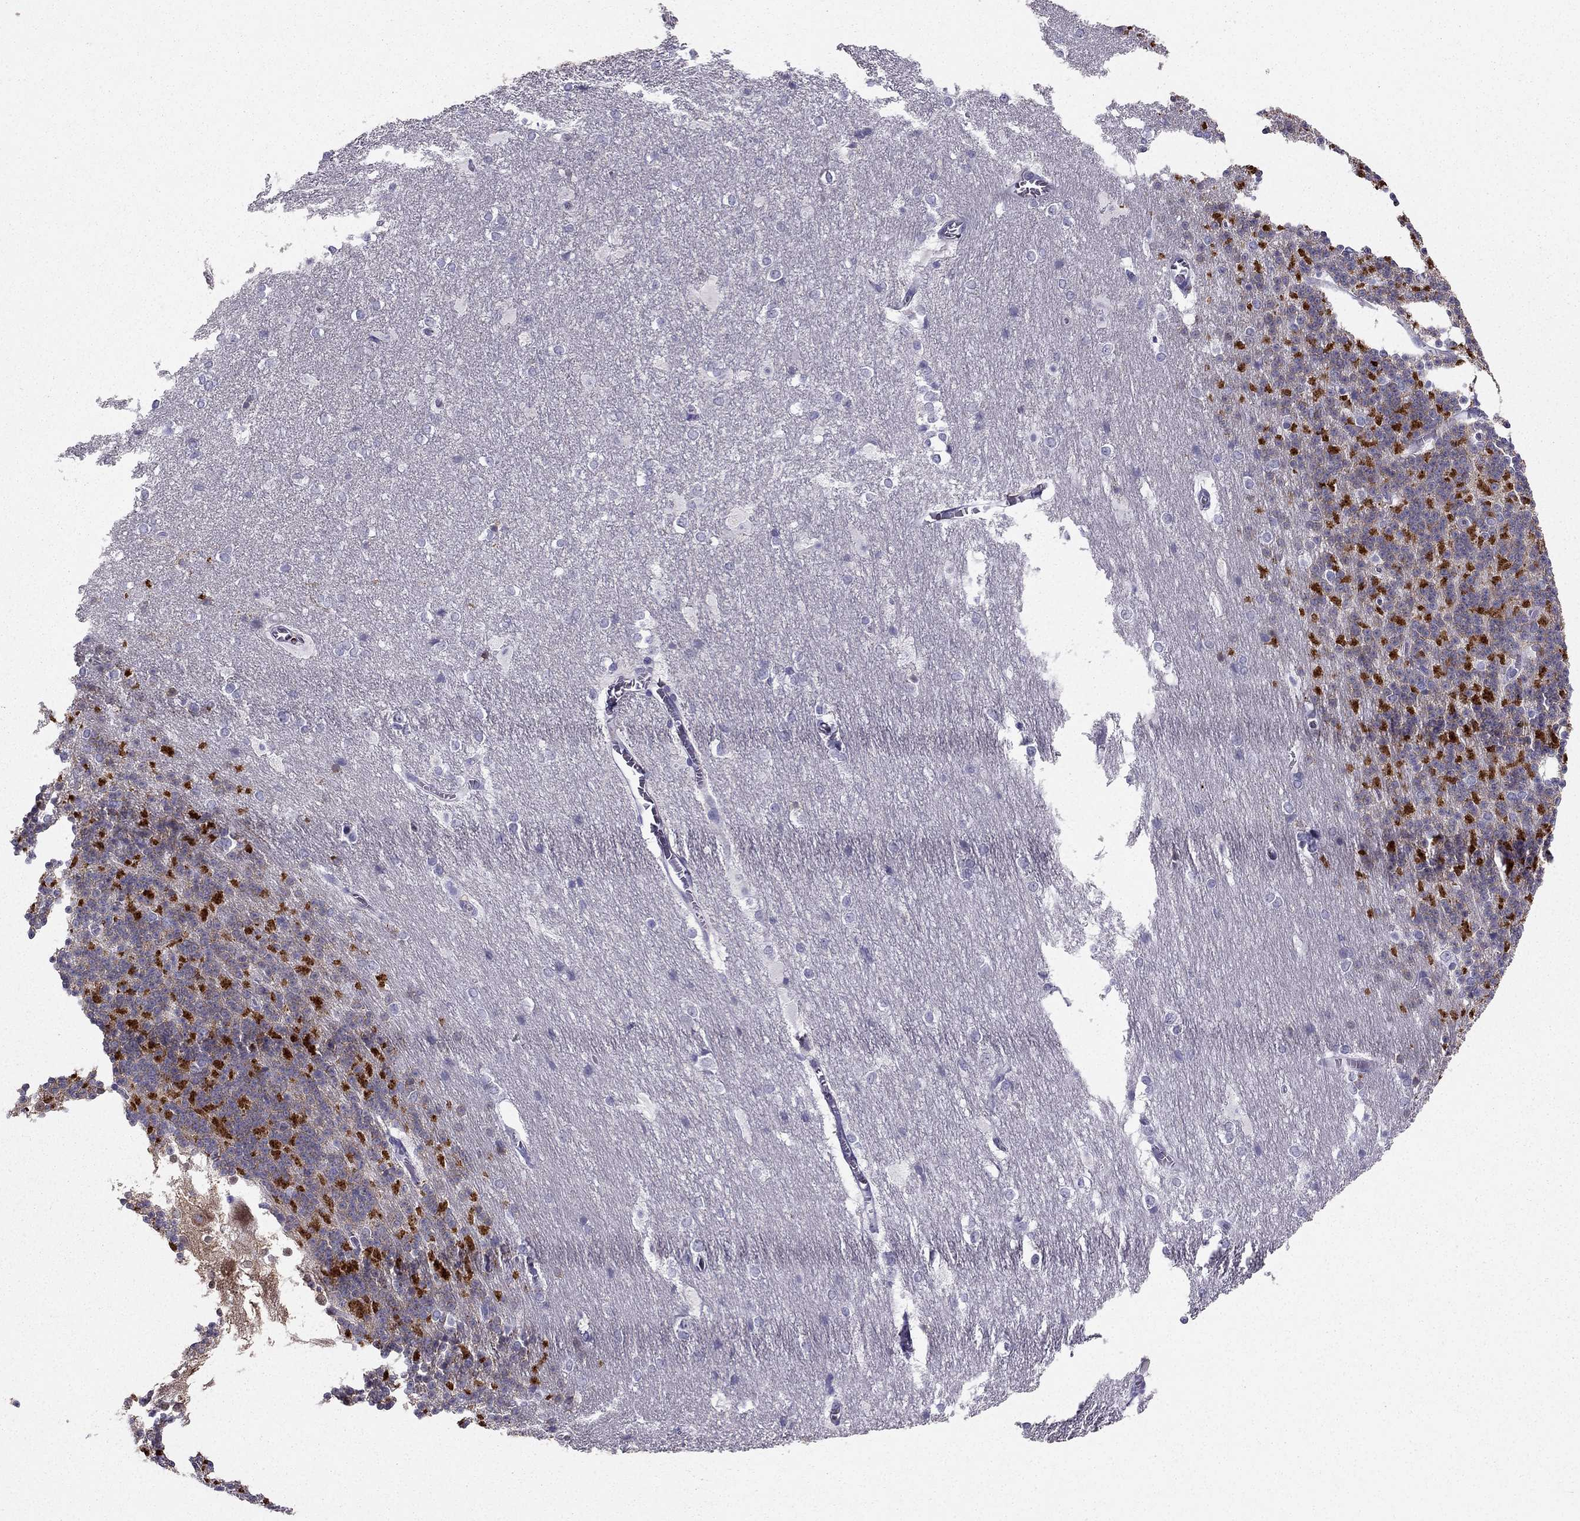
{"staining": {"intensity": "strong", "quantity": "<25%", "location": "cytoplasmic/membranous"}, "tissue": "cerebellum", "cell_type": "Cells in granular layer", "image_type": "normal", "snomed": [{"axis": "morphology", "description": "Normal tissue, NOS"}, {"axis": "topography", "description": "Cerebellum"}], "caption": "This photomicrograph exhibits immunohistochemistry staining of benign cerebellum, with medium strong cytoplasmic/membranous staining in about <25% of cells in granular layer.", "gene": "LMTK3", "patient": {"sex": "female", "age": 19}}